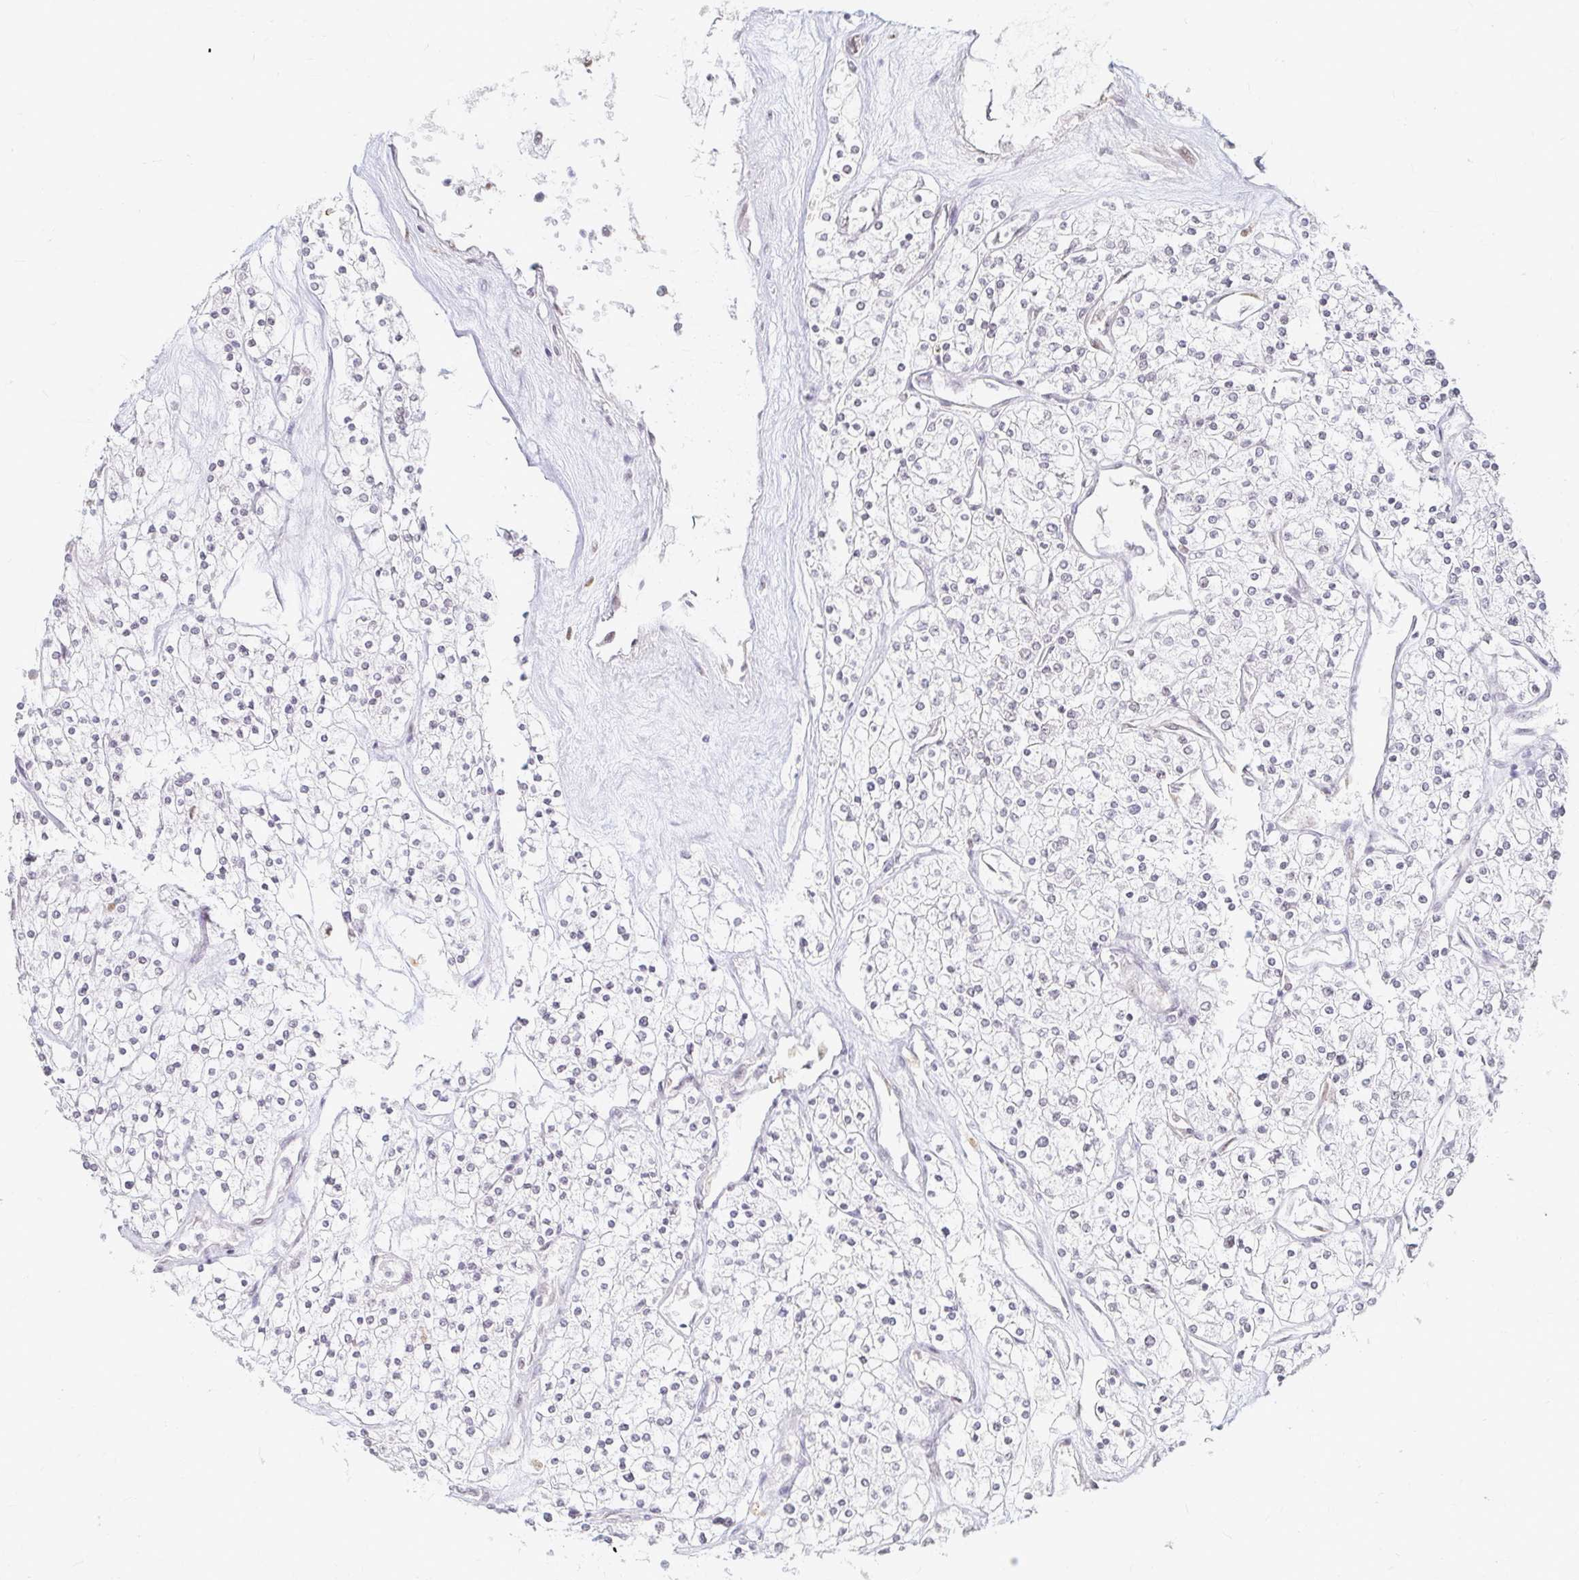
{"staining": {"intensity": "negative", "quantity": "none", "location": "none"}, "tissue": "renal cancer", "cell_type": "Tumor cells", "image_type": "cancer", "snomed": [{"axis": "morphology", "description": "Adenocarcinoma, NOS"}, {"axis": "topography", "description": "Kidney"}], "caption": "Micrograph shows no protein expression in tumor cells of renal adenocarcinoma tissue.", "gene": "HNRNPU", "patient": {"sex": "male", "age": 80}}